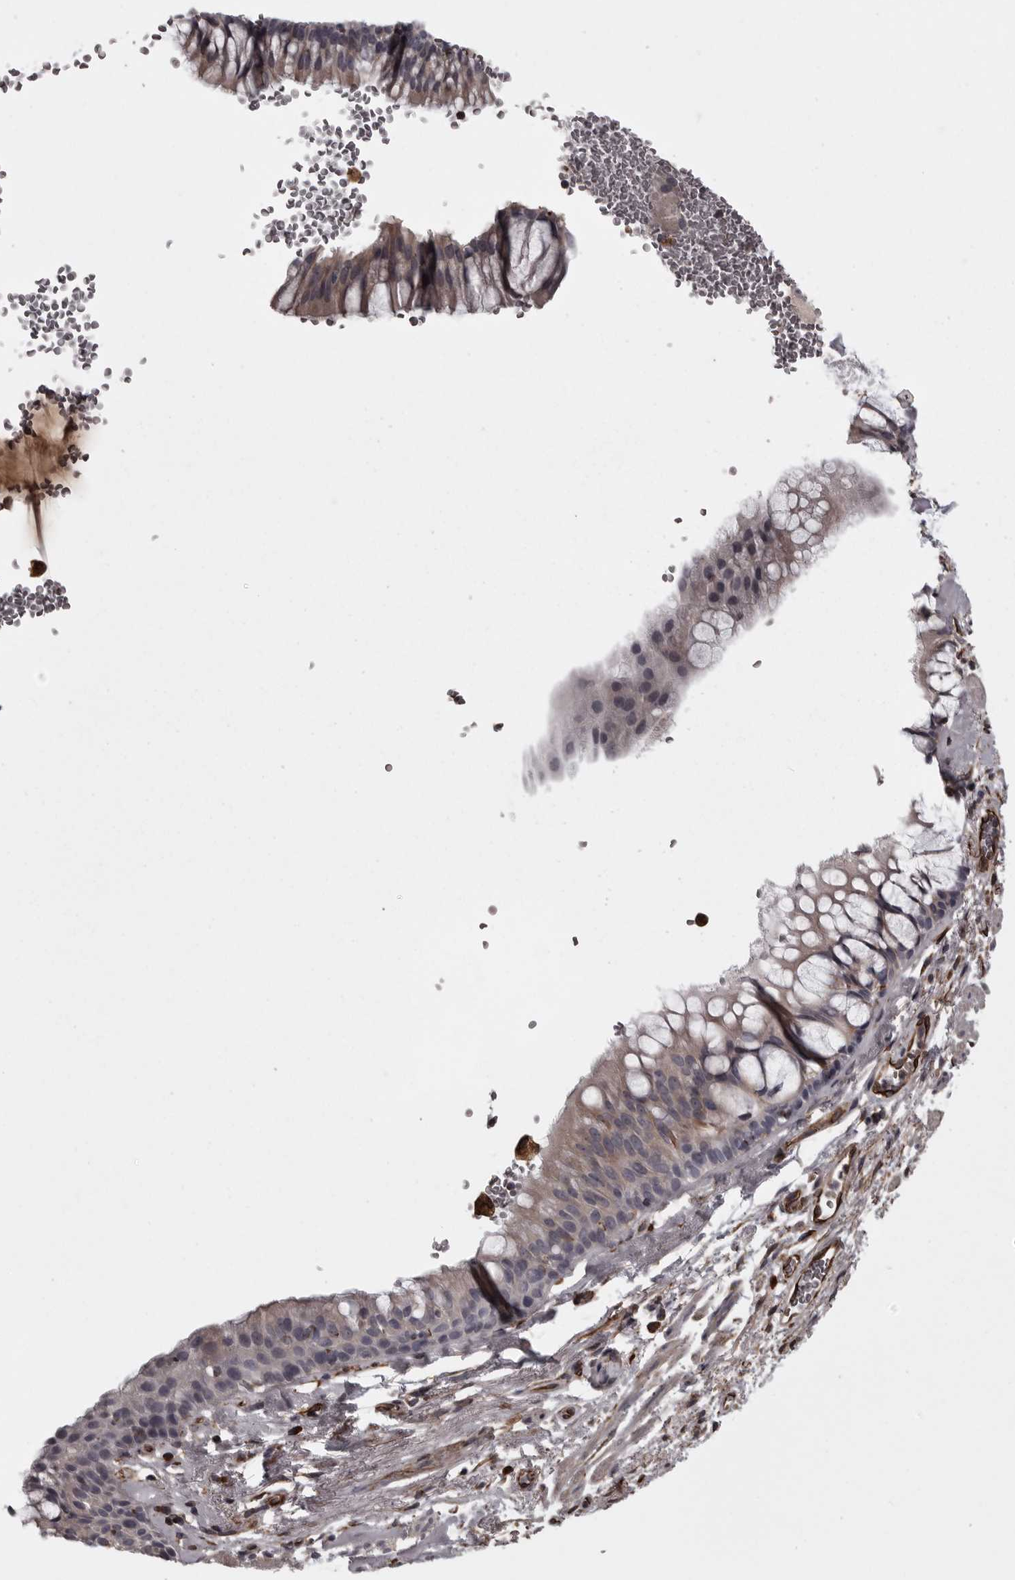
{"staining": {"intensity": "weak", "quantity": "25%-75%", "location": "cytoplasmic/membranous"}, "tissue": "bronchus", "cell_type": "Respiratory epithelial cells", "image_type": "normal", "snomed": [{"axis": "morphology", "description": "Normal tissue, NOS"}, {"axis": "topography", "description": "Cartilage tissue"}, {"axis": "topography", "description": "Bronchus"}], "caption": "Bronchus stained for a protein (brown) reveals weak cytoplasmic/membranous positive staining in about 25%-75% of respiratory epithelial cells.", "gene": "FAAP100", "patient": {"sex": "female", "age": 53}}